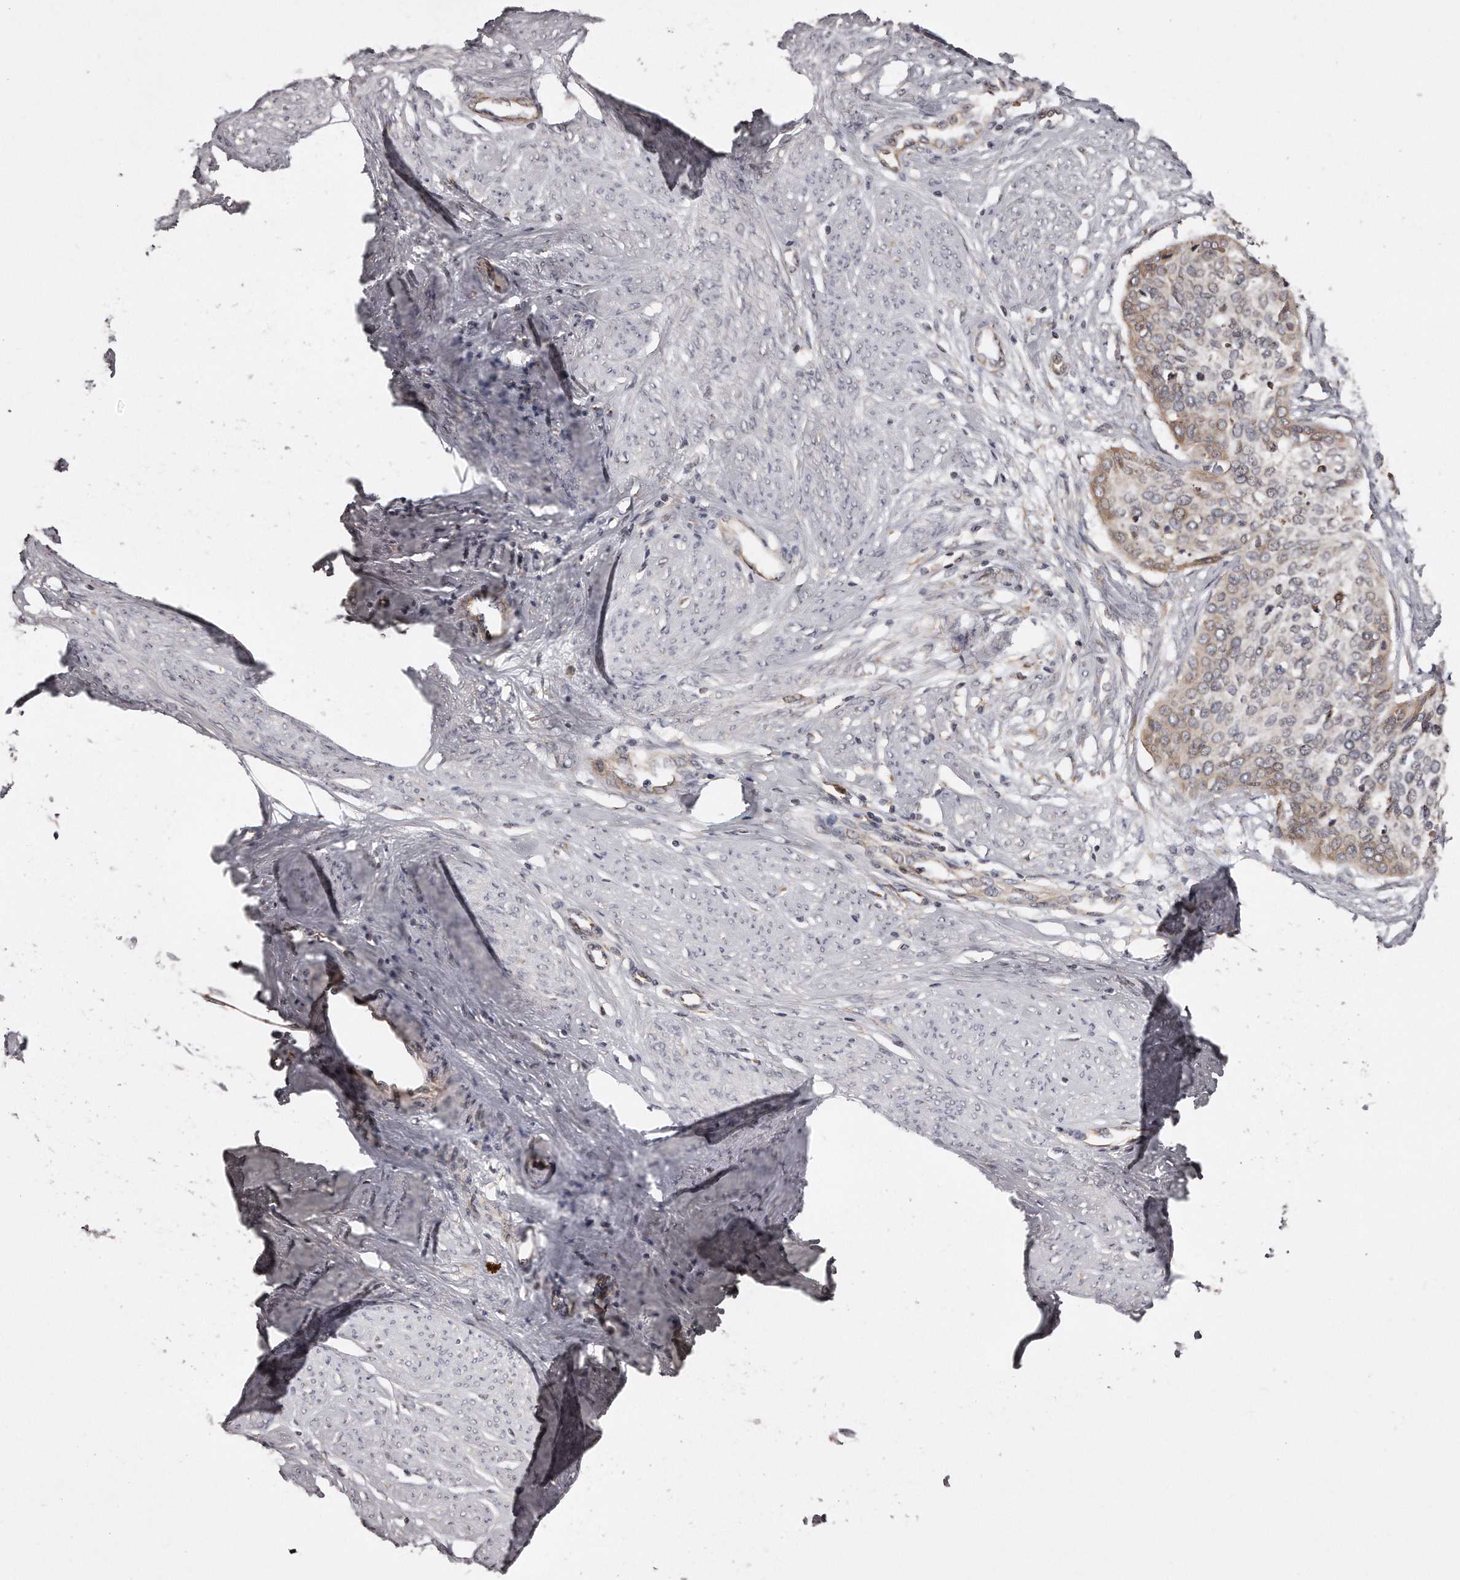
{"staining": {"intensity": "weak", "quantity": ">75%", "location": "cytoplasmic/membranous"}, "tissue": "cervical cancer", "cell_type": "Tumor cells", "image_type": "cancer", "snomed": [{"axis": "morphology", "description": "Squamous cell carcinoma, NOS"}, {"axis": "topography", "description": "Cervix"}], "caption": "Human cervical squamous cell carcinoma stained for a protein (brown) reveals weak cytoplasmic/membranous positive staining in approximately >75% of tumor cells.", "gene": "TRAPPC14", "patient": {"sex": "female", "age": 37}}